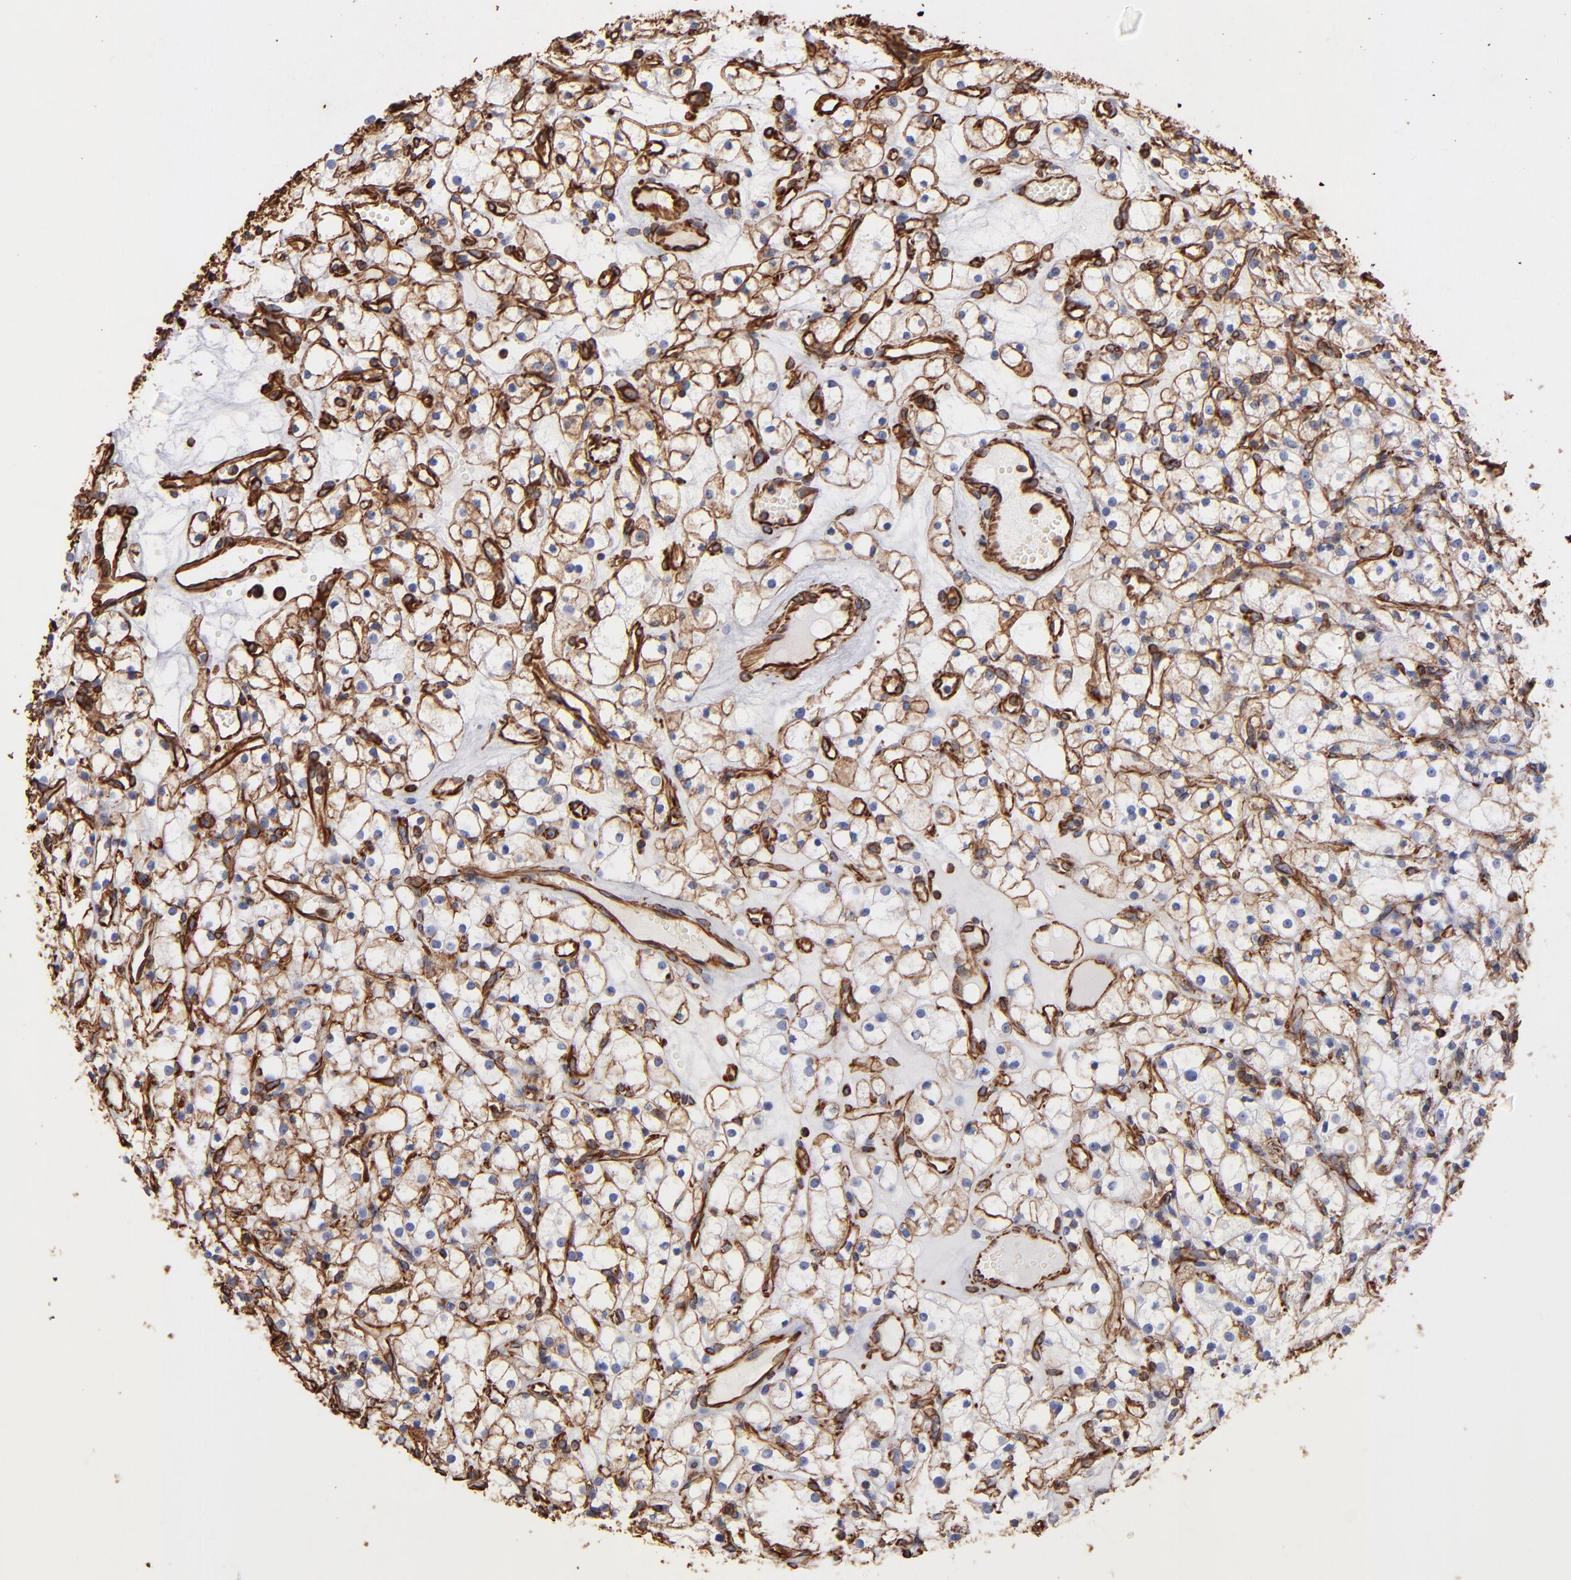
{"staining": {"intensity": "moderate", "quantity": "25%-75%", "location": "cytoplasmic/membranous"}, "tissue": "renal cancer", "cell_type": "Tumor cells", "image_type": "cancer", "snomed": [{"axis": "morphology", "description": "Adenocarcinoma, NOS"}, {"axis": "topography", "description": "Kidney"}], "caption": "Renal cancer (adenocarcinoma) was stained to show a protein in brown. There is medium levels of moderate cytoplasmic/membranous expression in approximately 25%-75% of tumor cells. The protein of interest is shown in brown color, while the nuclei are stained blue.", "gene": "VIM", "patient": {"sex": "male", "age": 61}}